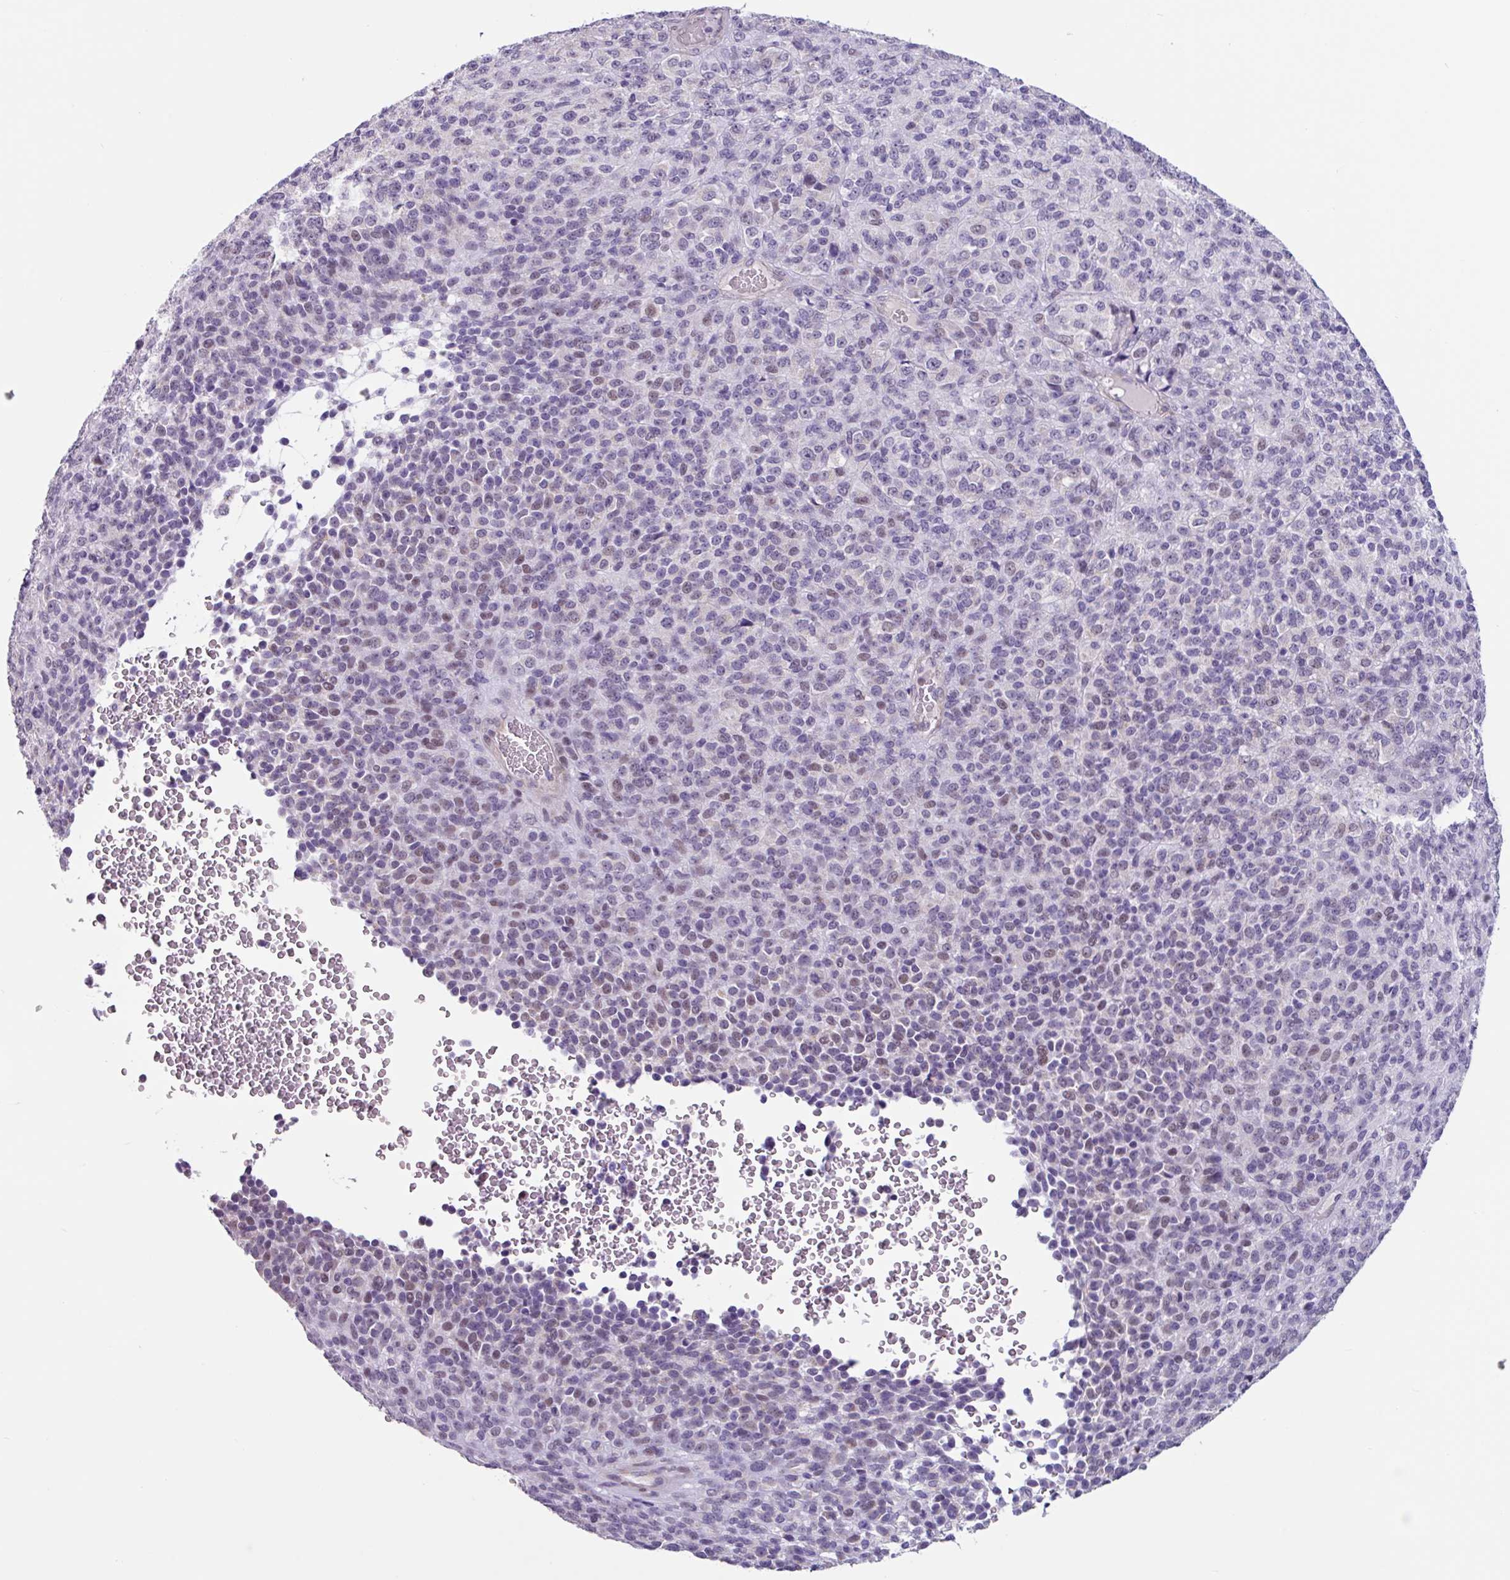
{"staining": {"intensity": "weak", "quantity": "<25%", "location": "nuclear"}, "tissue": "melanoma", "cell_type": "Tumor cells", "image_type": "cancer", "snomed": [{"axis": "morphology", "description": "Malignant melanoma, Metastatic site"}, {"axis": "topography", "description": "Brain"}], "caption": "Tumor cells are negative for brown protein staining in malignant melanoma (metastatic site).", "gene": "OTX1", "patient": {"sex": "female", "age": 56}}